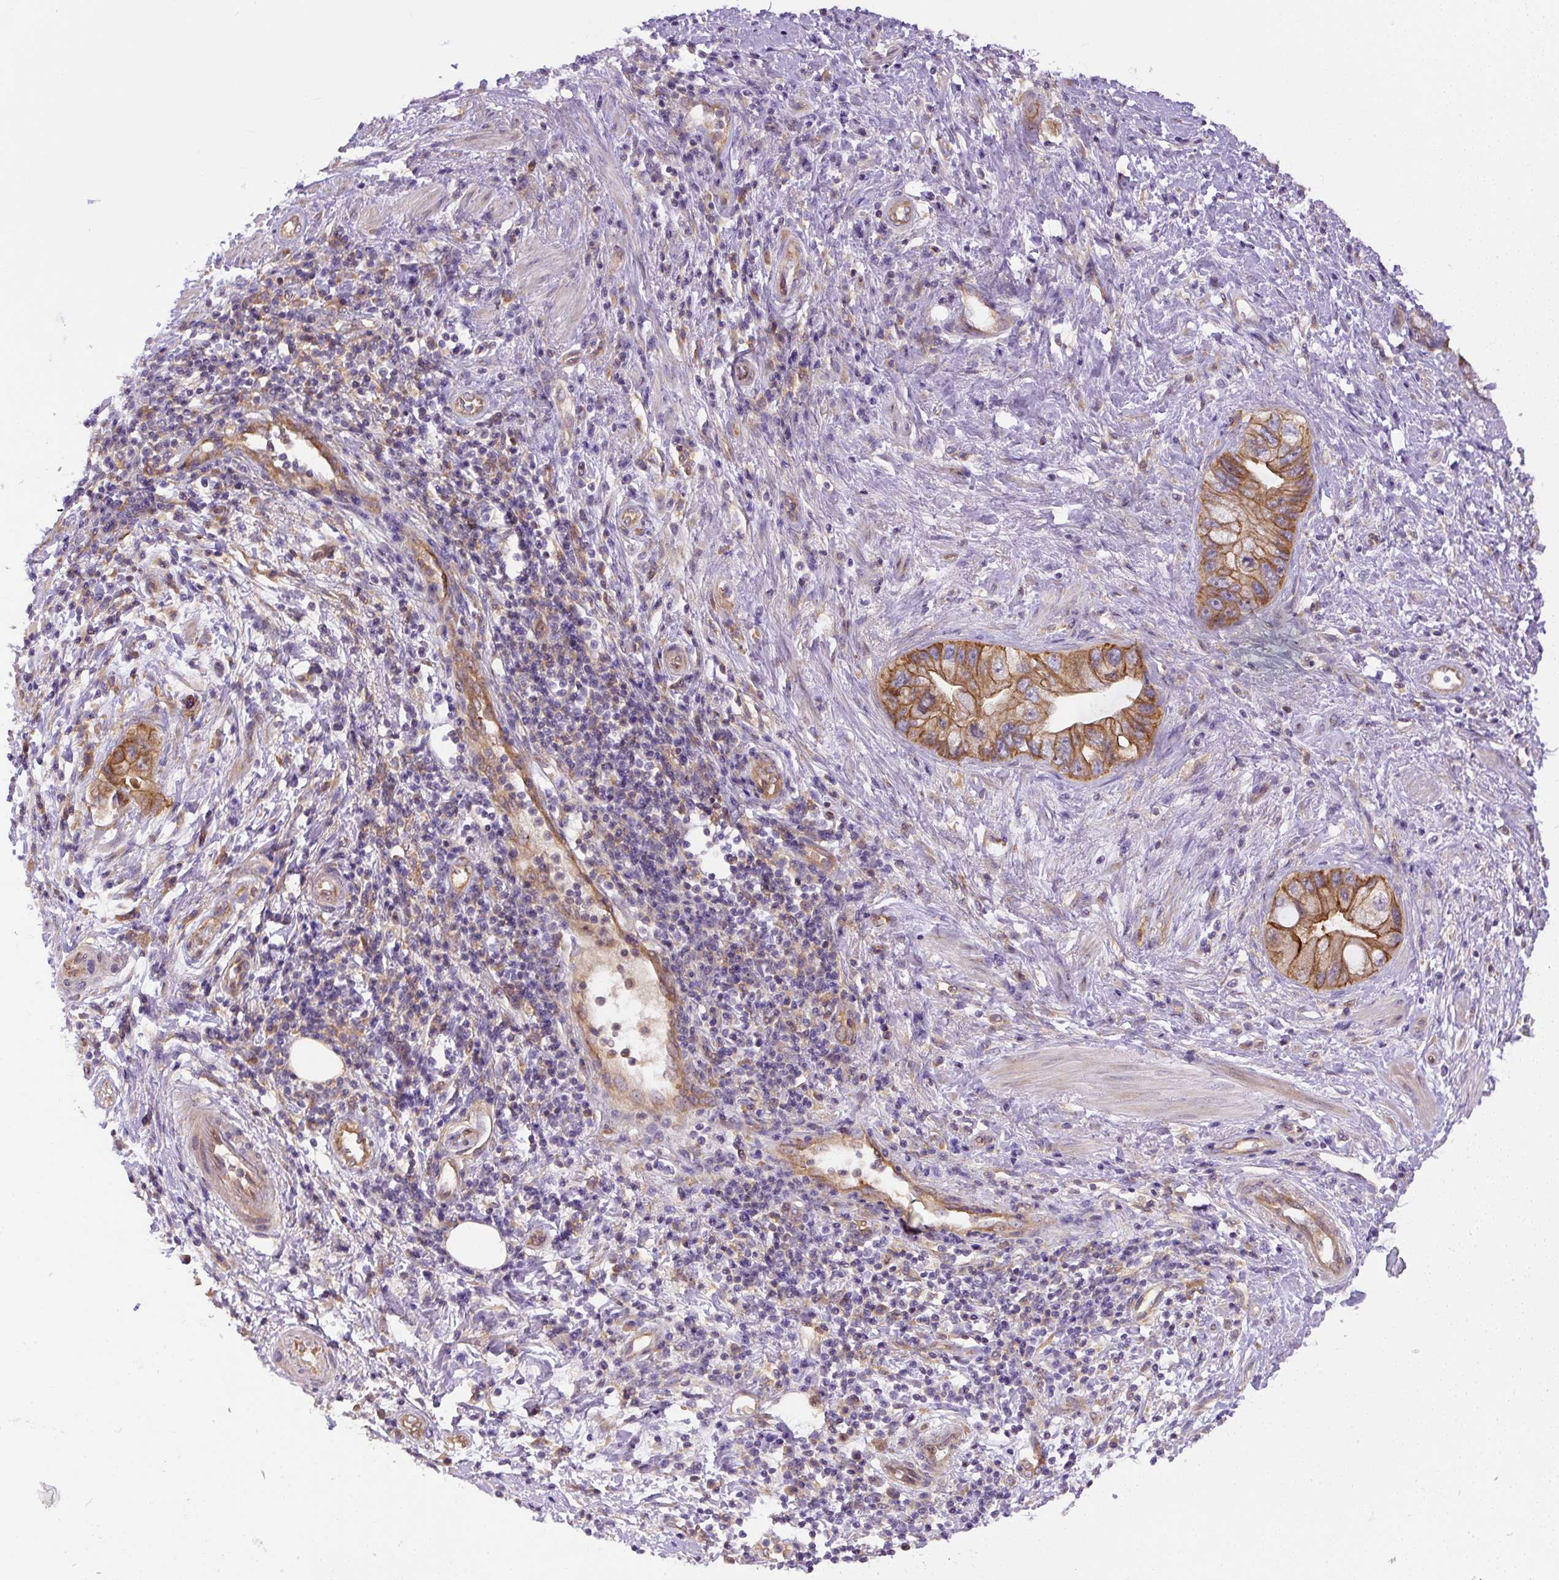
{"staining": {"intensity": "moderate", "quantity": ">75%", "location": "cytoplasmic/membranous"}, "tissue": "pancreatic cancer", "cell_type": "Tumor cells", "image_type": "cancer", "snomed": [{"axis": "morphology", "description": "Adenocarcinoma, NOS"}, {"axis": "topography", "description": "Pancreas"}], "caption": "This is an image of immunohistochemistry (IHC) staining of pancreatic adenocarcinoma, which shows moderate staining in the cytoplasmic/membranous of tumor cells.", "gene": "DAPK1", "patient": {"sex": "female", "age": 73}}